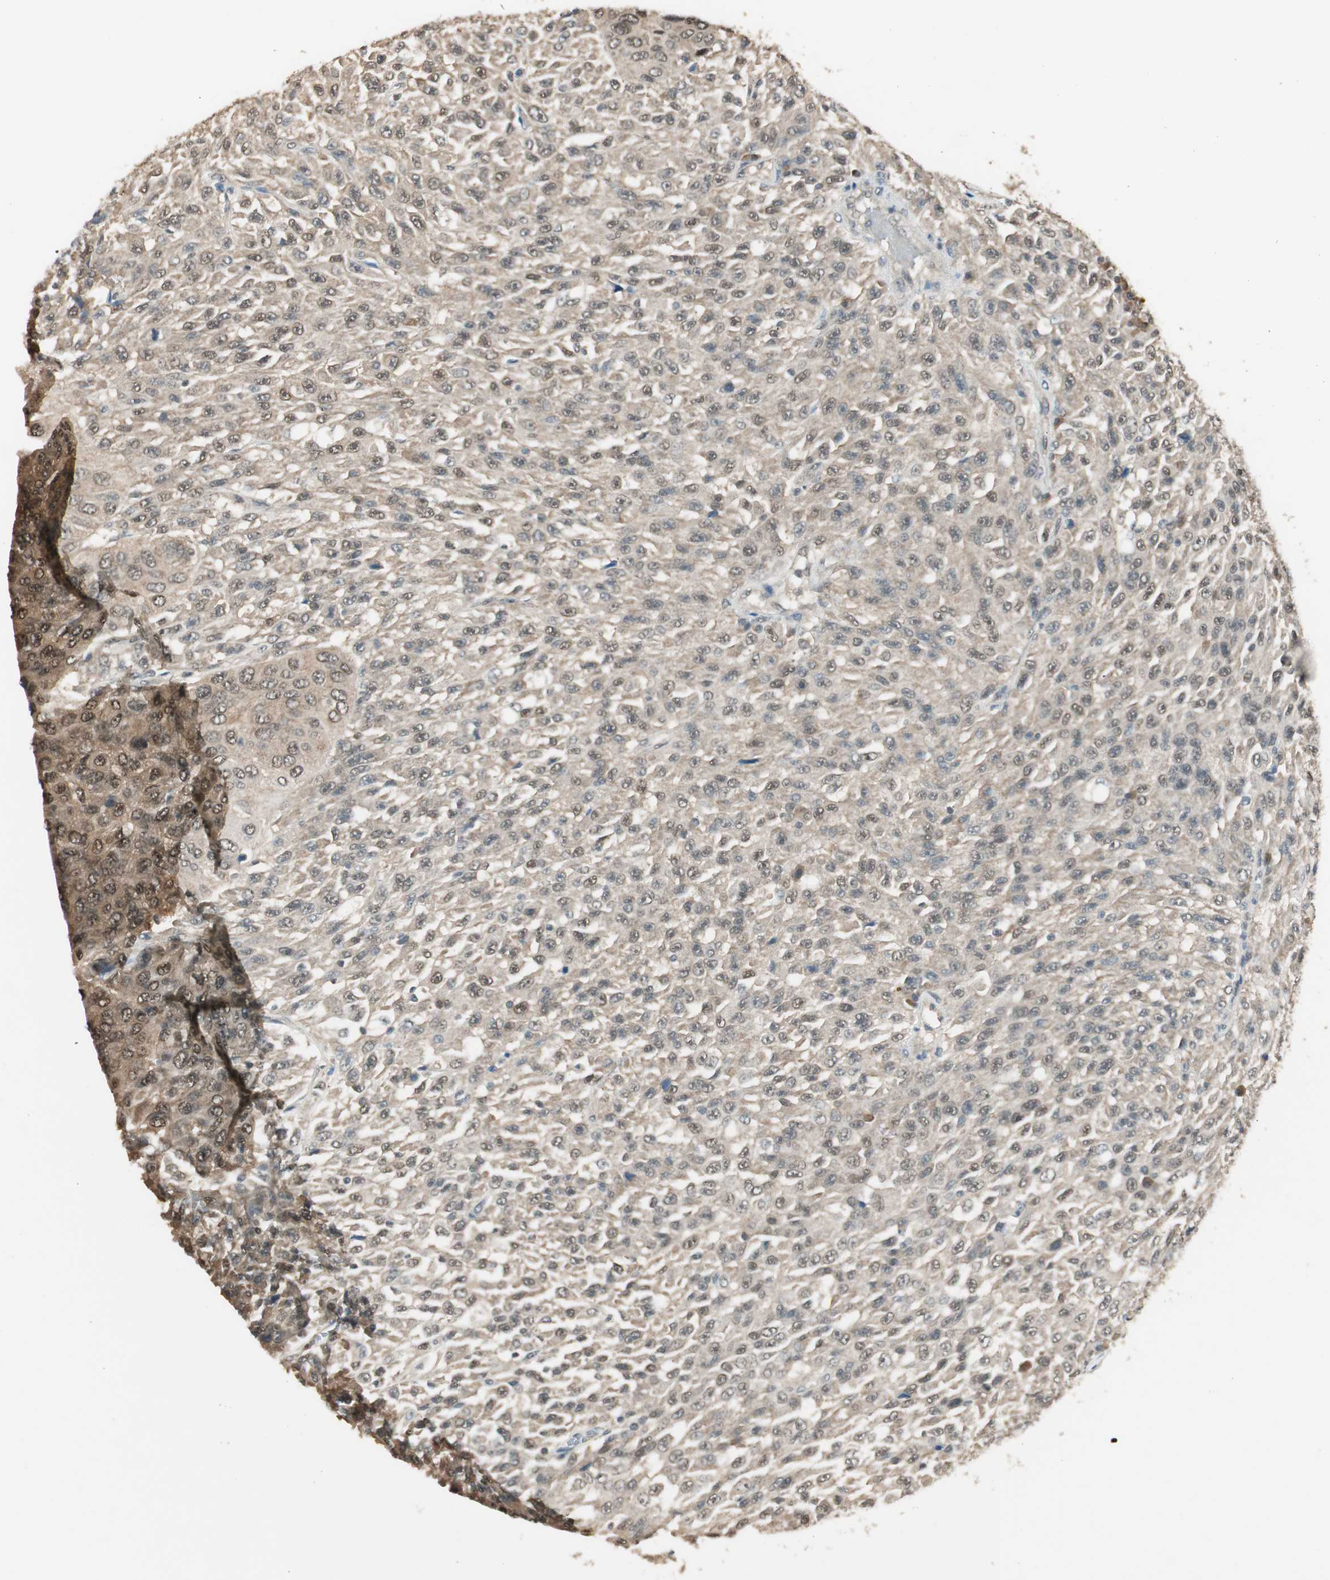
{"staining": {"intensity": "moderate", "quantity": ">75%", "location": "cytoplasmic/membranous,nuclear"}, "tissue": "urothelial cancer", "cell_type": "Tumor cells", "image_type": "cancer", "snomed": [{"axis": "morphology", "description": "Urothelial carcinoma, High grade"}, {"axis": "topography", "description": "Urinary bladder"}], "caption": "Immunohistochemistry (IHC) histopathology image of human urothelial cancer stained for a protein (brown), which reveals medium levels of moderate cytoplasmic/membranous and nuclear expression in about >75% of tumor cells.", "gene": "USP5", "patient": {"sex": "male", "age": 66}}